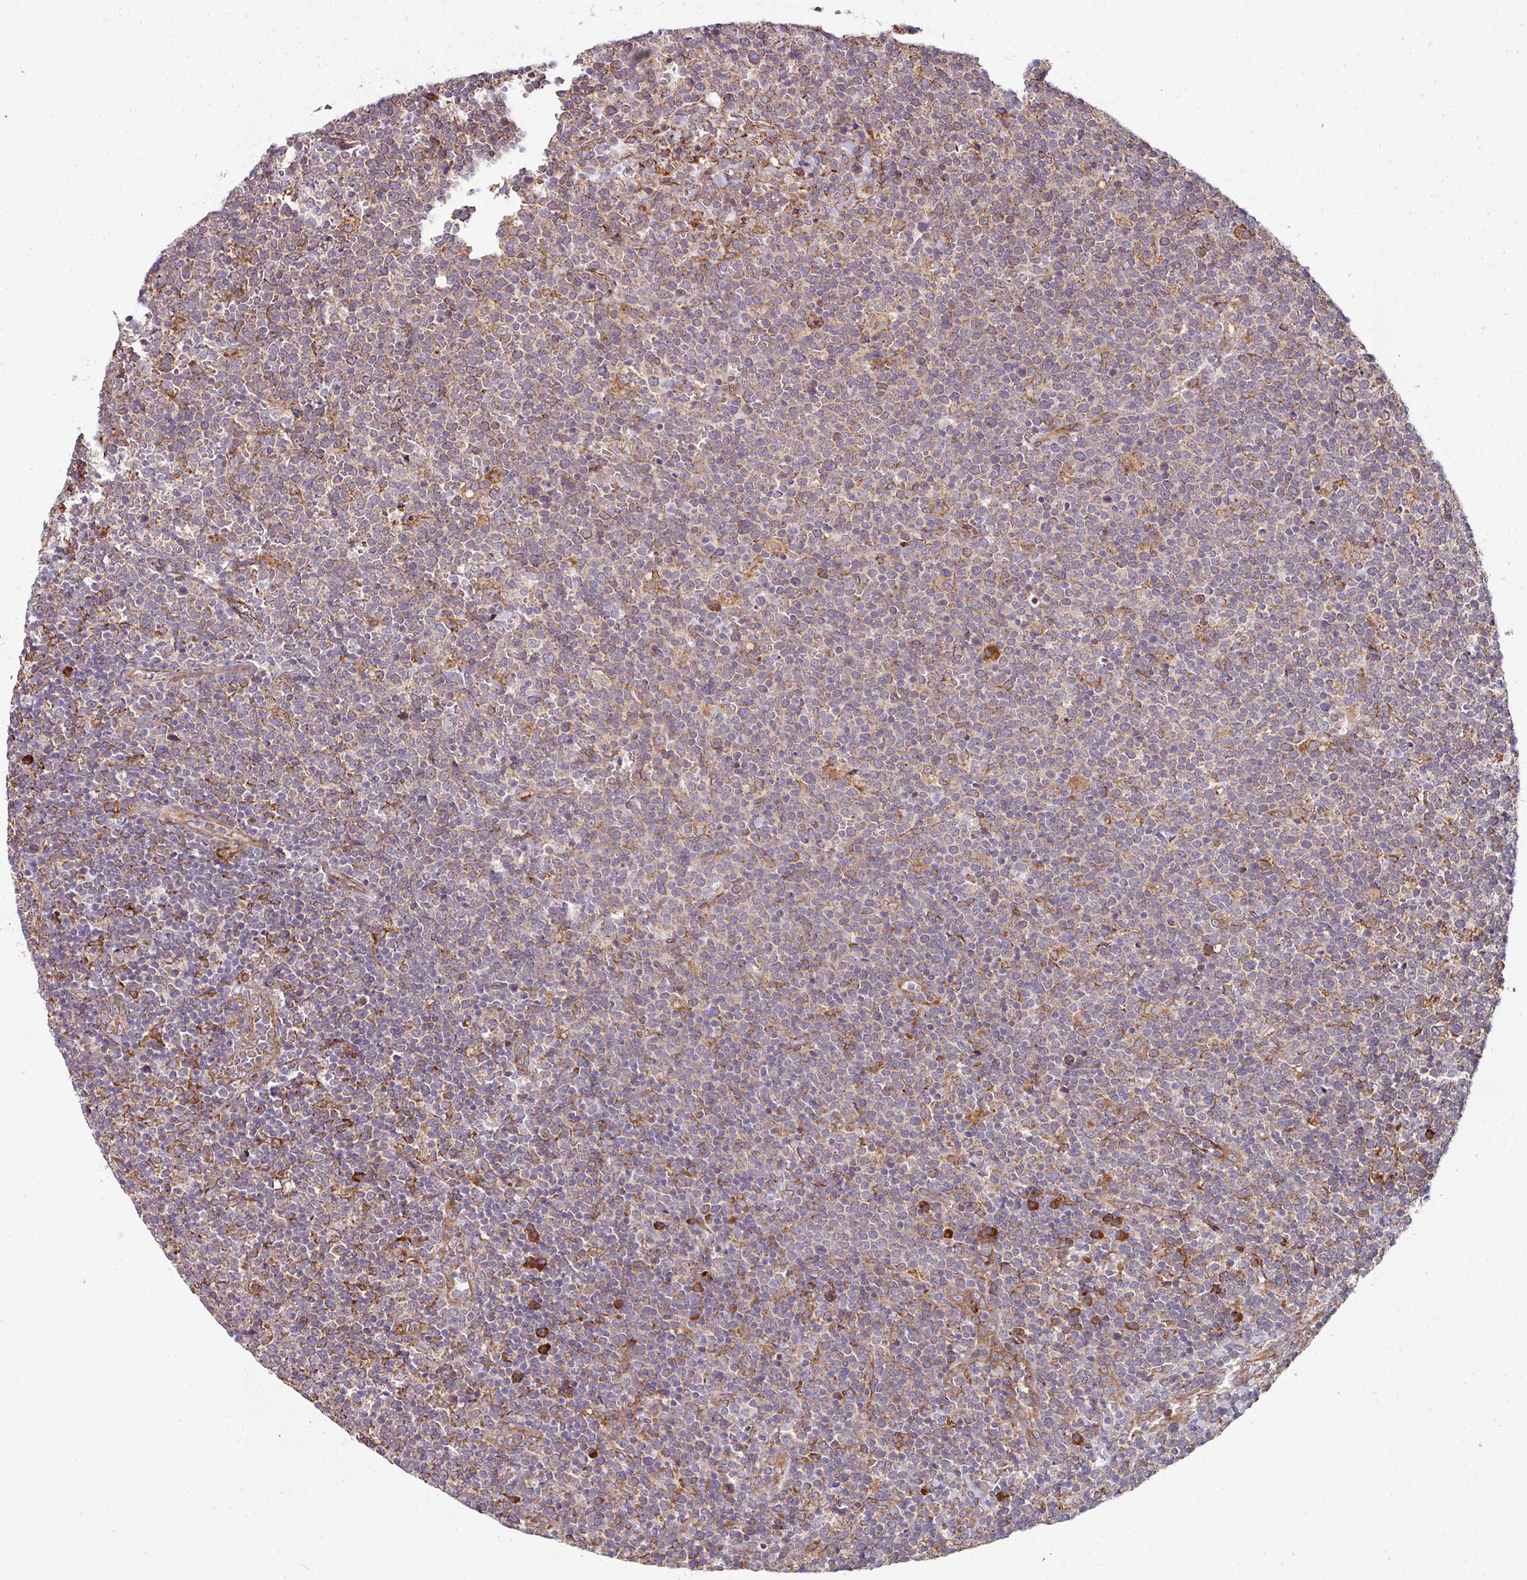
{"staining": {"intensity": "moderate", "quantity": "25%-75%", "location": "cytoplasmic/membranous"}, "tissue": "lymphoma", "cell_type": "Tumor cells", "image_type": "cancer", "snomed": [{"axis": "morphology", "description": "Malignant lymphoma, non-Hodgkin's type, High grade"}, {"axis": "topography", "description": "Lymph node"}], "caption": "Immunohistochemistry micrograph of human malignant lymphoma, non-Hodgkin's type (high-grade) stained for a protein (brown), which exhibits medium levels of moderate cytoplasmic/membranous expression in about 25%-75% of tumor cells.", "gene": "FAT4", "patient": {"sex": "male", "age": 61}}